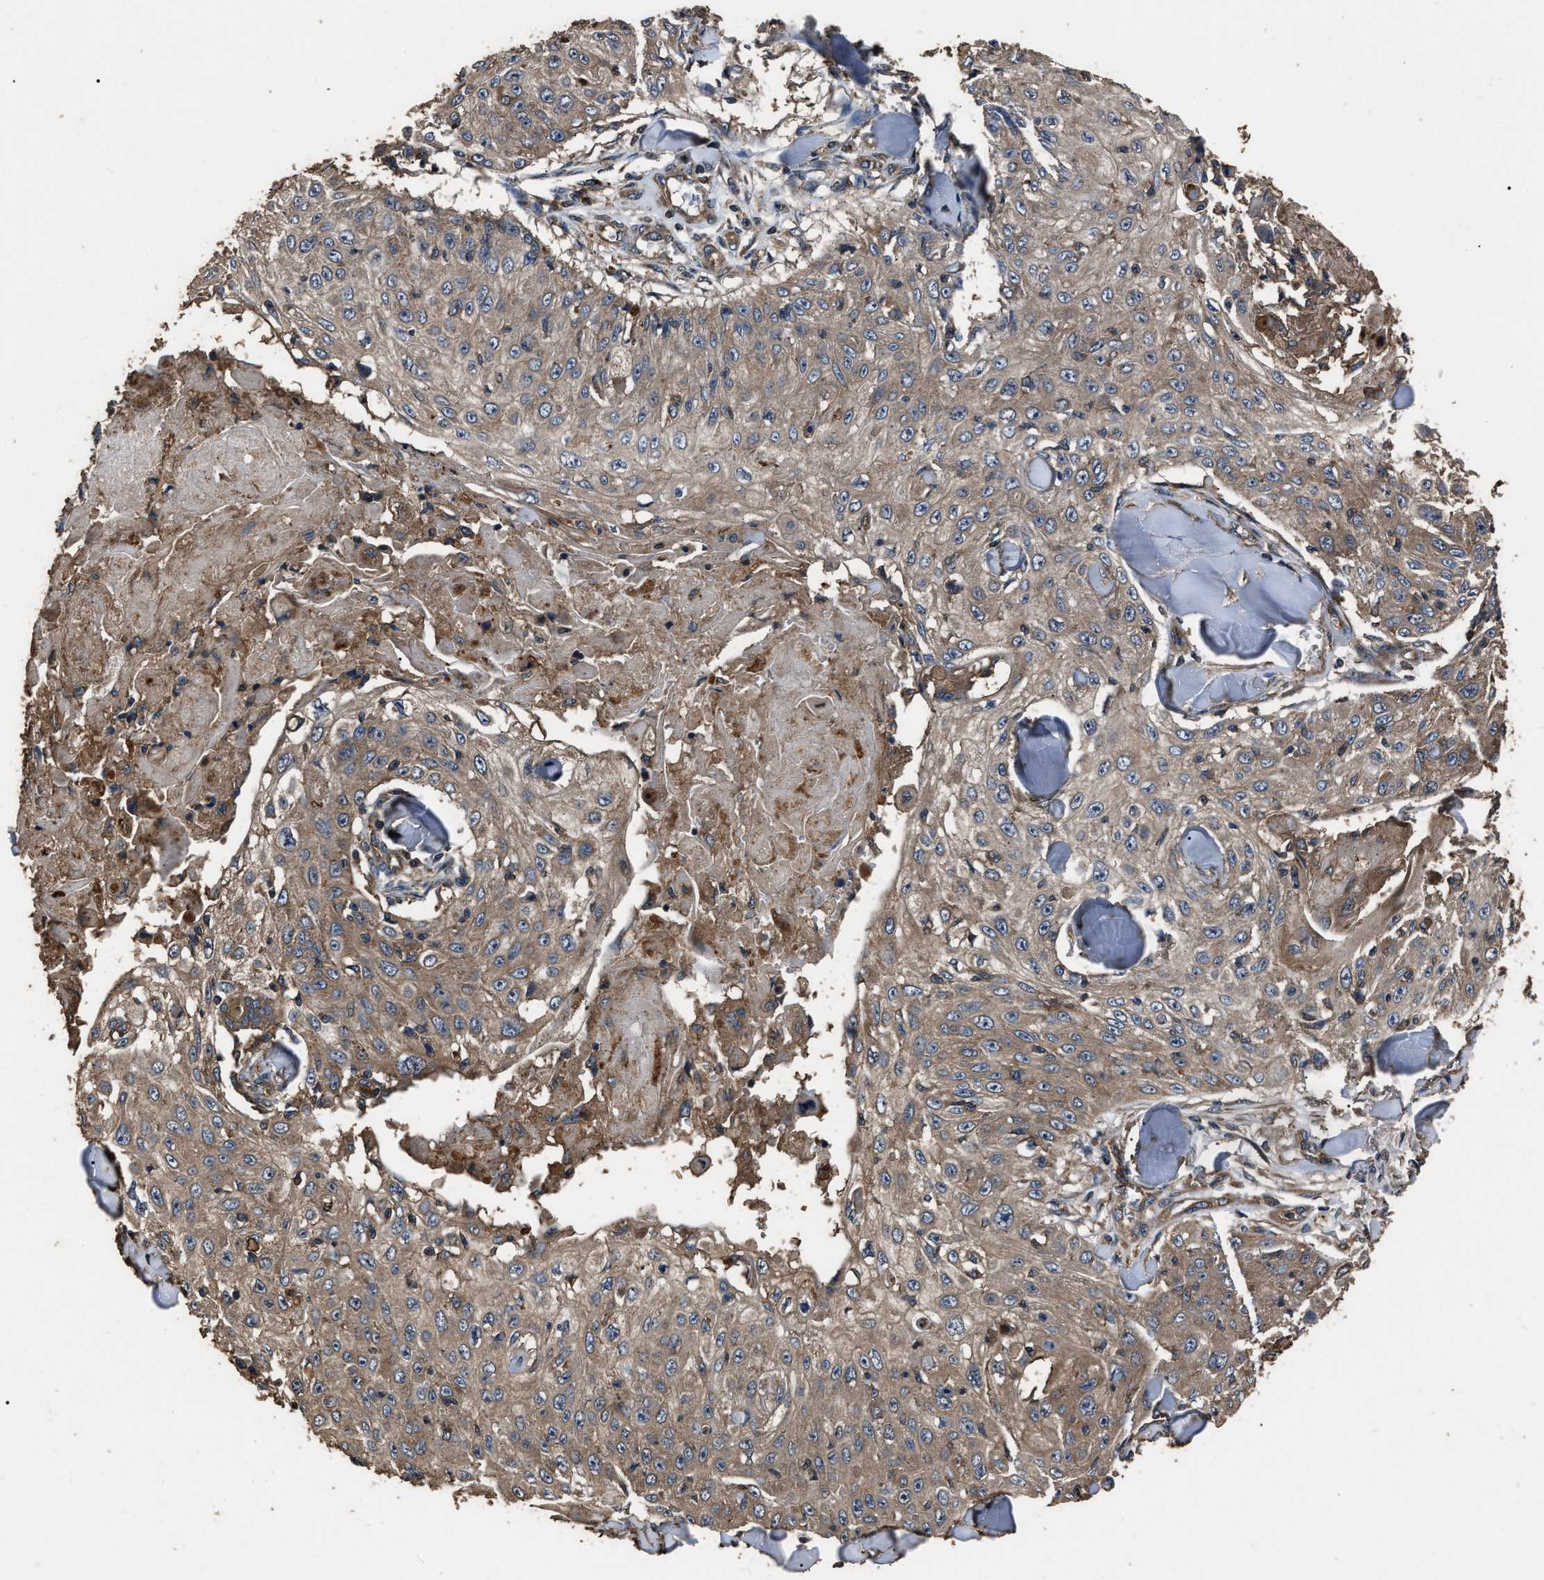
{"staining": {"intensity": "weak", "quantity": ">75%", "location": "cytoplasmic/membranous"}, "tissue": "skin cancer", "cell_type": "Tumor cells", "image_type": "cancer", "snomed": [{"axis": "morphology", "description": "Squamous cell carcinoma, NOS"}, {"axis": "topography", "description": "Skin"}], "caption": "Immunohistochemical staining of human skin cancer exhibits low levels of weak cytoplasmic/membranous protein expression in approximately >75% of tumor cells.", "gene": "RNF216", "patient": {"sex": "male", "age": 86}}